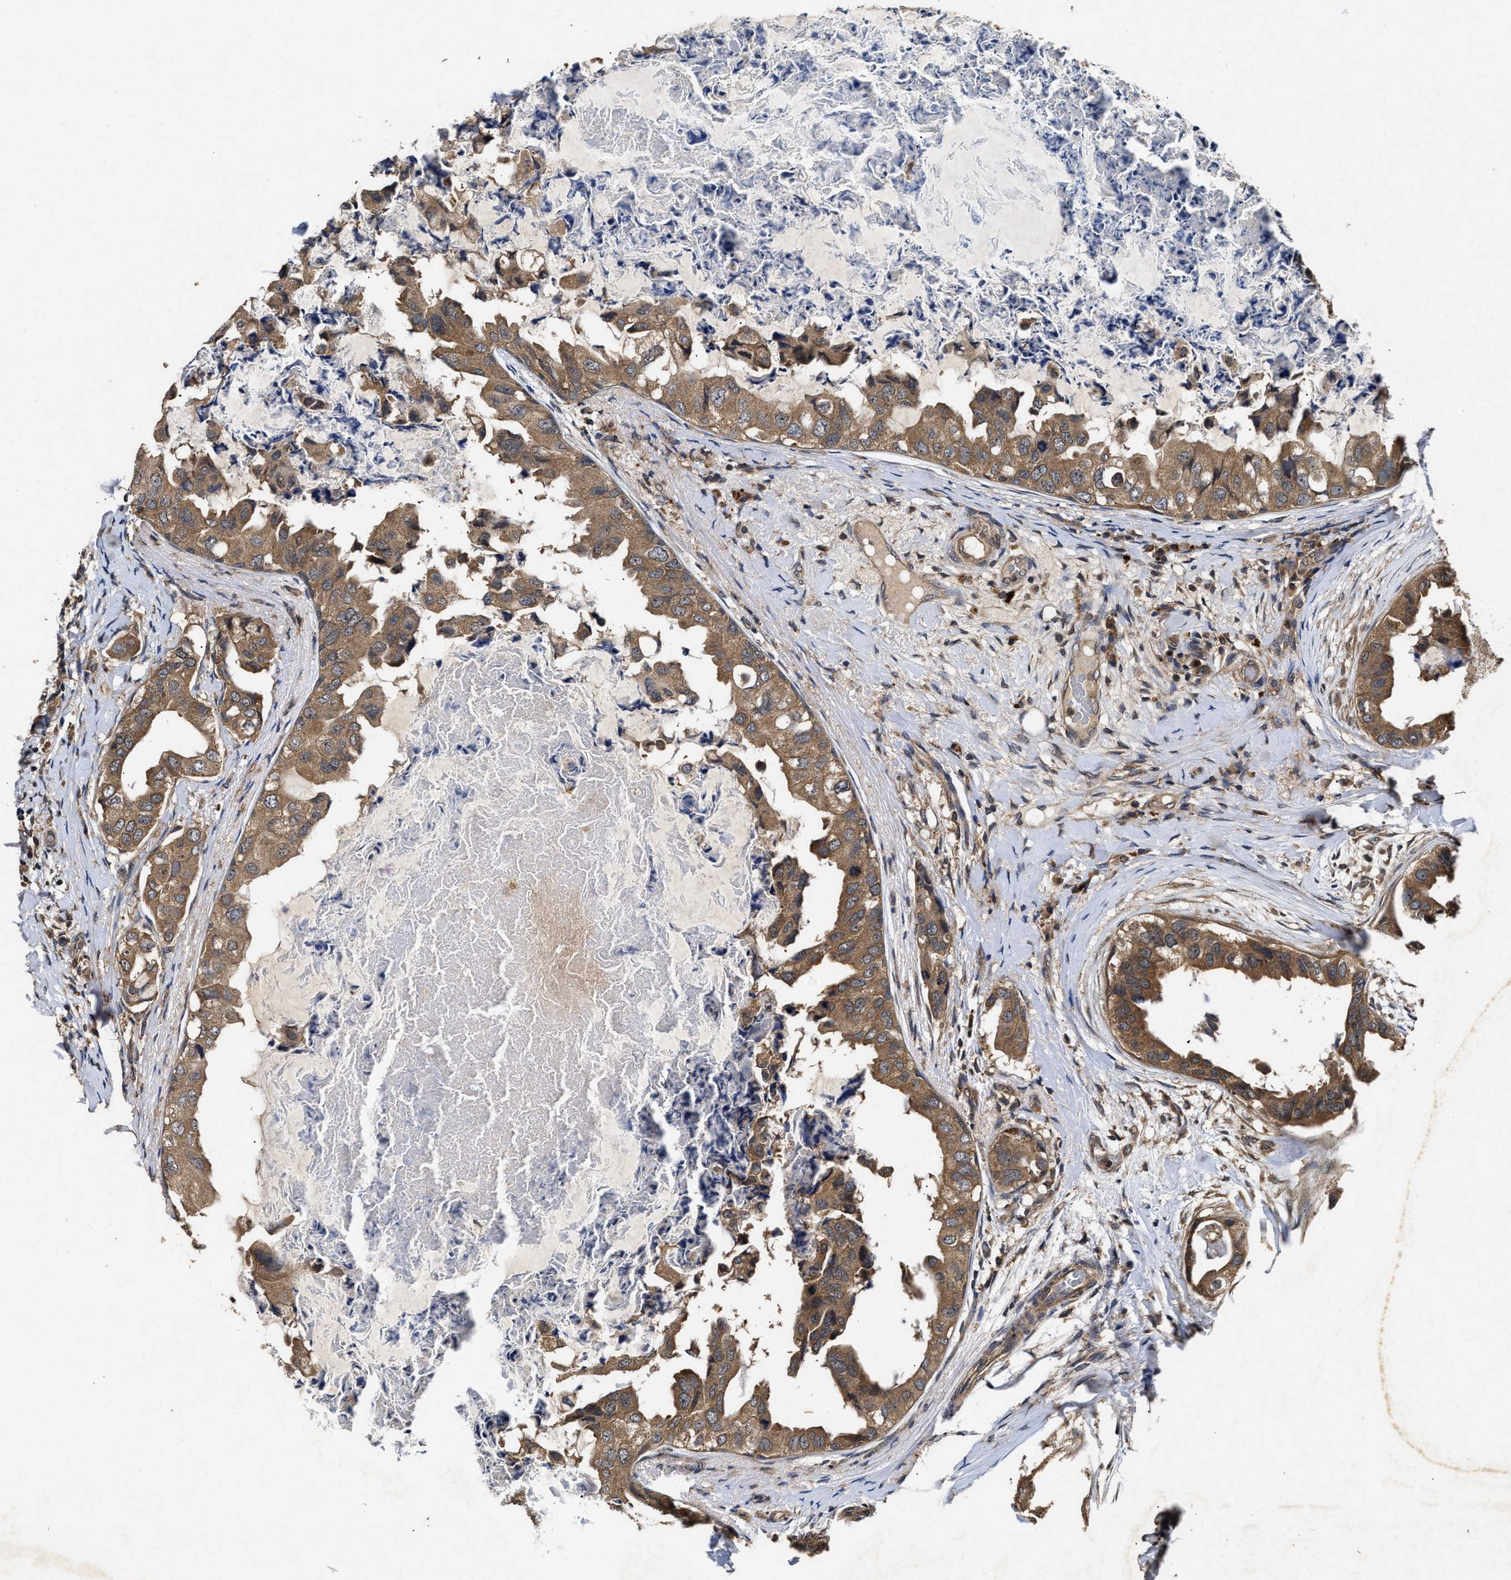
{"staining": {"intensity": "moderate", "quantity": ">75%", "location": "cytoplasmic/membranous"}, "tissue": "breast cancer", "cell_type": "Tumor cells", "image_type": "cancer", "snomed": [{"axis": "morphology", "description": "Normal tissue, NOS"}, {"axis": "morphology", "description": "Duct carcinoma"}, {"axis": "topography", "description": "Breast"}], "caption": "High-power microscopy captured an immunohistochemistry (IHC) image of intraductal carcinoma (breast), revealing moderate cytoplasmic/membranous expression in approximately >75% of tumor cells.", "gene": "PDAP1", "patient": {"sex": "female", "age": 40}}